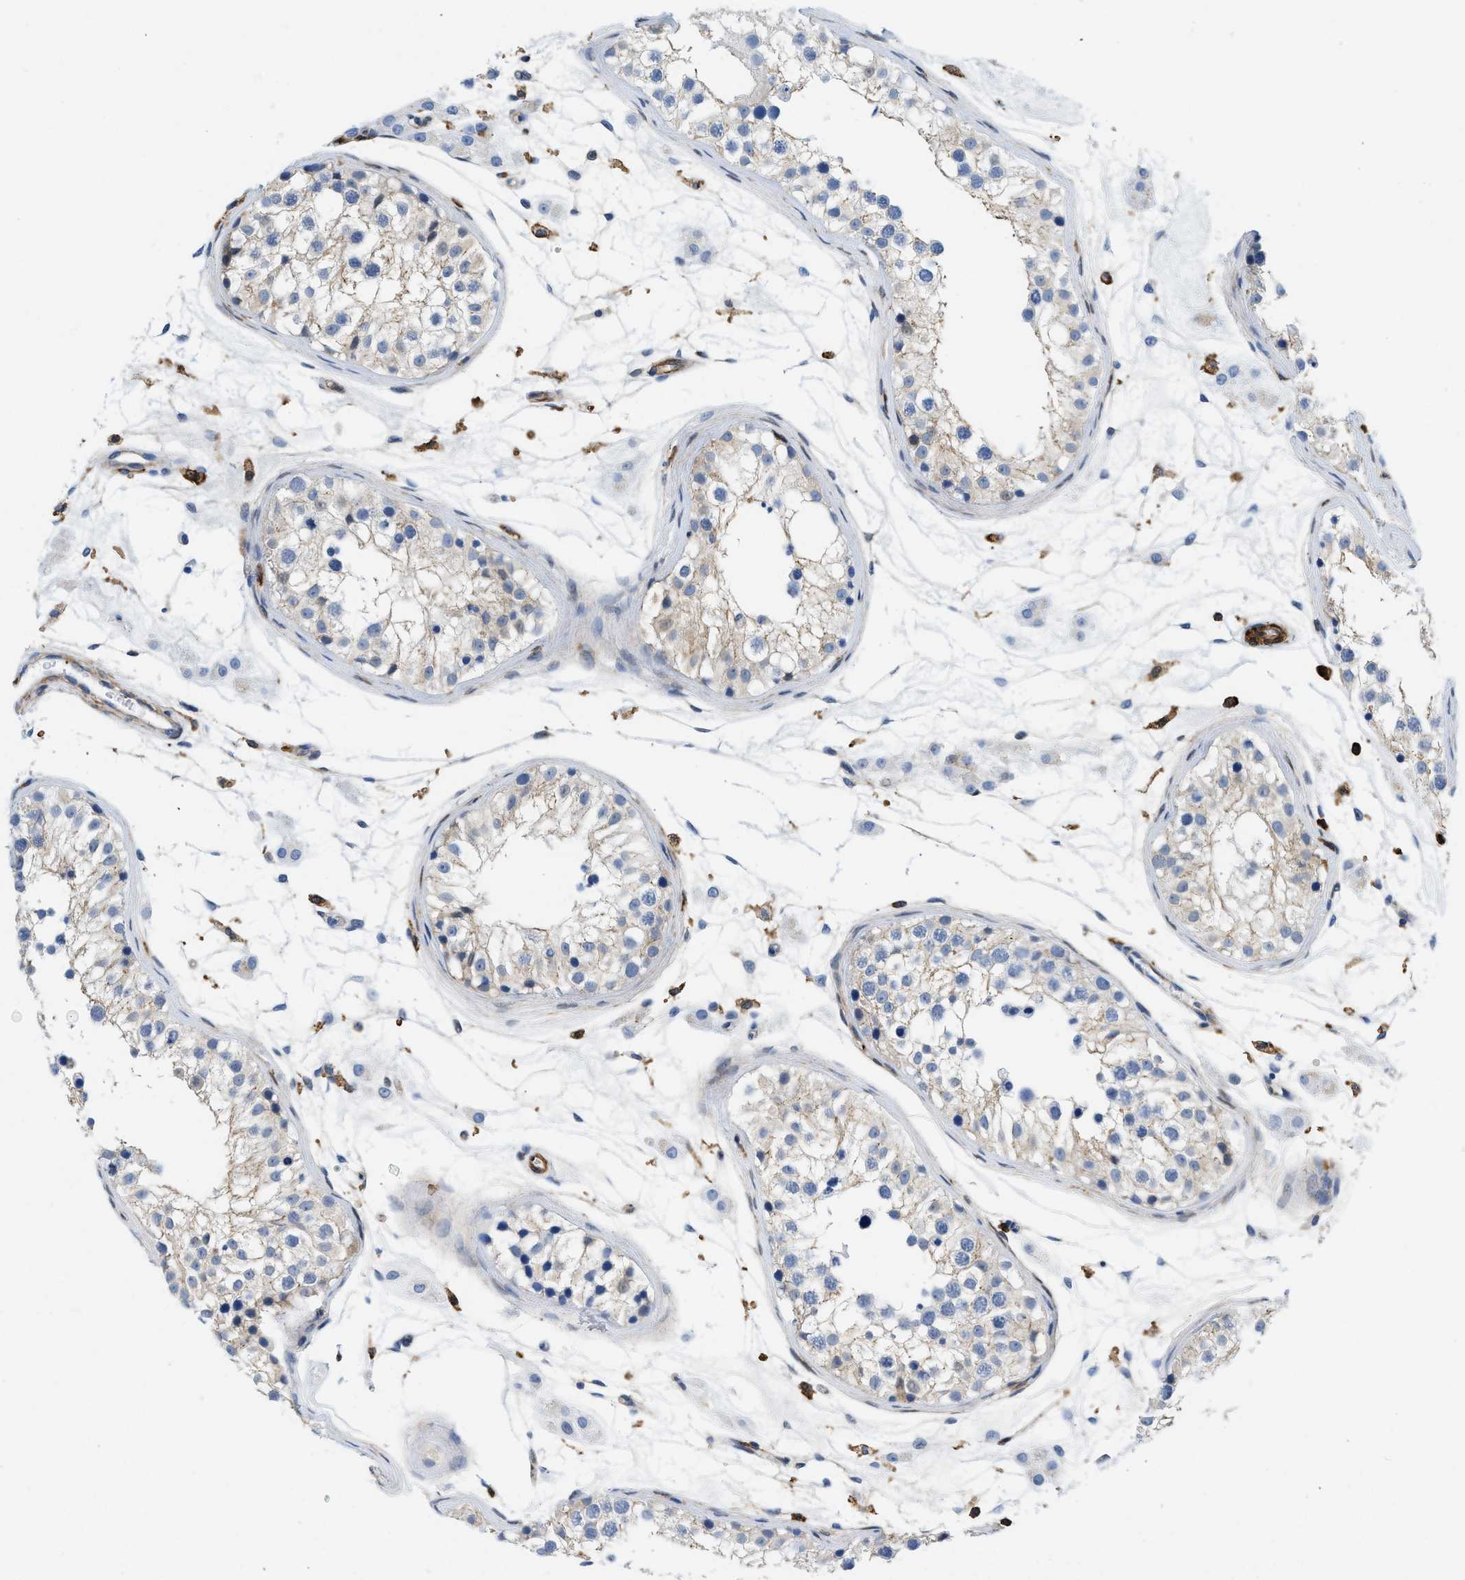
{"staining": {"intensity": "weak", "quantity": "25%-75%", "location": "cytoplasmic/membranous"}, "tissue": "testis", "cell_type": "Cells in seminiferous ducts", "image_type": "normal", "snomed": [{"axis": "morphology", "description": "Normal tissue, NOS"}, {"axis": "morphology", "description": "Adenocarcinoma, metastatic, NOS"}, {"axis": "topography", "description": "Testis"}], "caption": "This image demonstrates IHC staining of unremarkable testis, with low weak cytoplasmic/membranous positivity in about 25%-75% of cells in seminiferous ducts.", "gene": "GSN", "patient": {"sex": "male", "age": 26}}